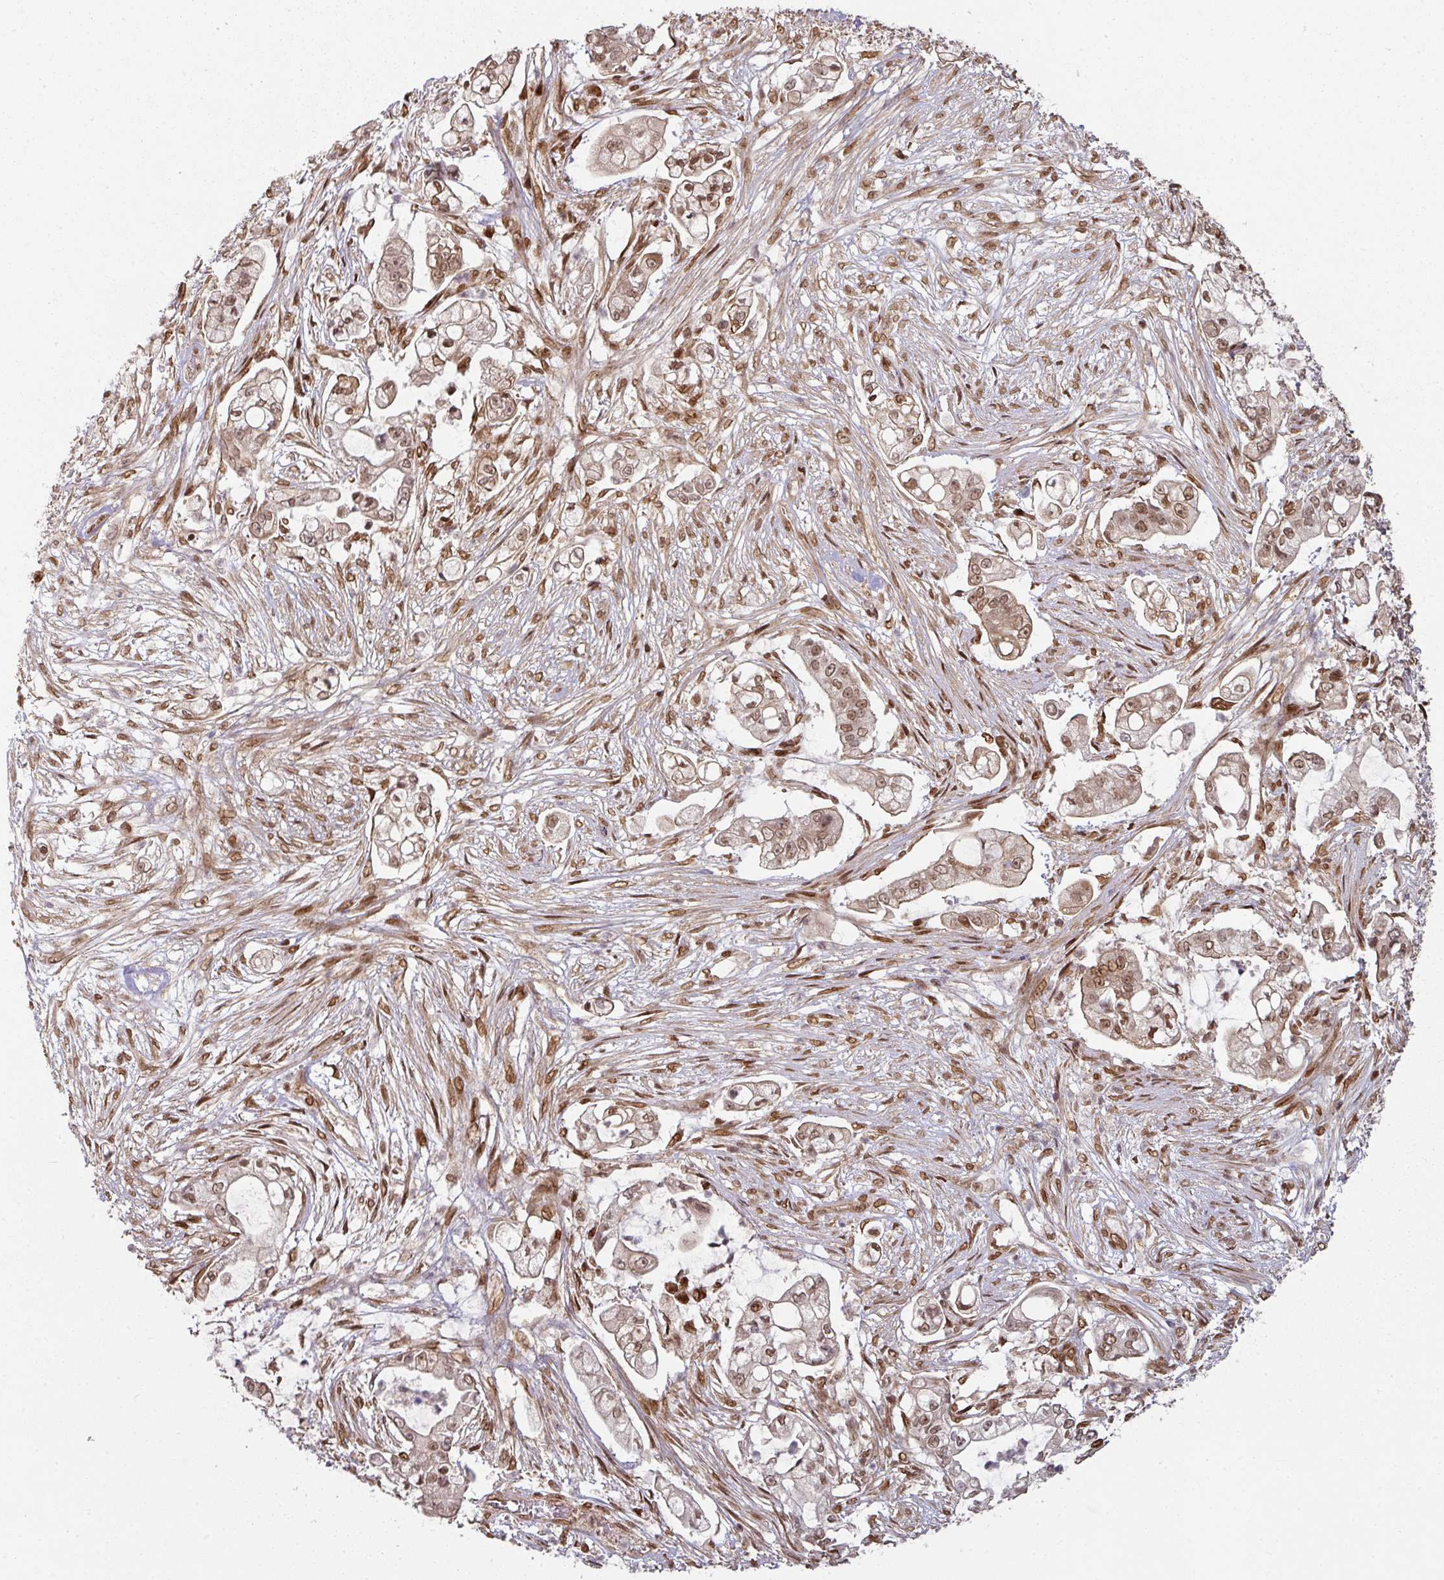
{"staining": {"intensity": "moderate", "quantity": ">75%", "location": "nuclear"}, "tissue": "pancreatic cancer", "cell_type": "Tumor cells", "image_type": "cancer", "snomed": [{"axis": "morphology", "description": "Adenocarcinoma, NOS"}, {"axis": "topography", "description": "Pancreas"}], "caption": "Protein staining demonstrates moderate nuclear positivity in approximately >75% of tumor cells in pancreatic cancer.", "gene": "SIK3", "patient": {"sex": "female", "age": 69}}